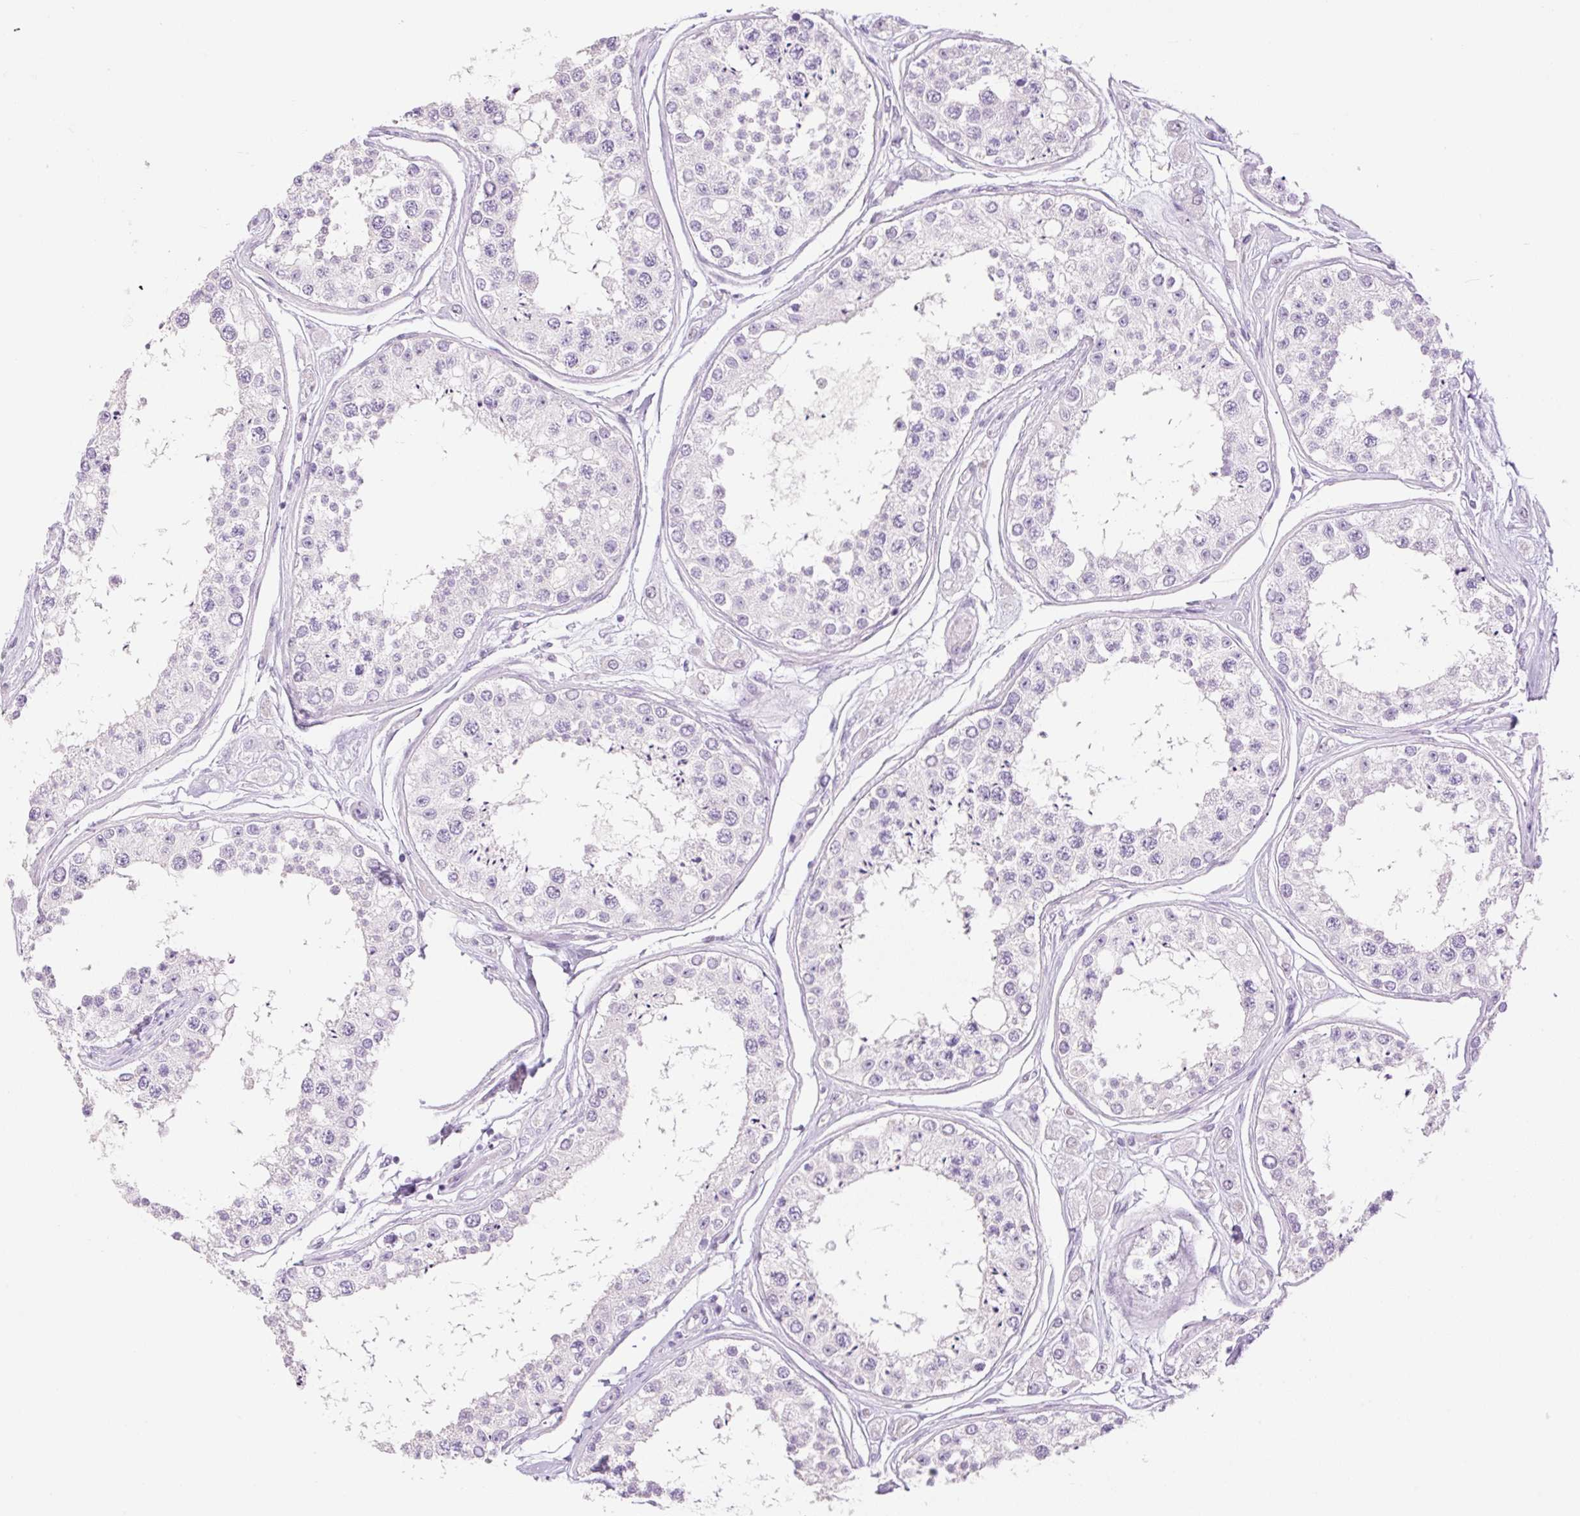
{"staining": {"intensity": "negative", "quantity": "none", "location": "none"}, "tissue": "testis", "cell_type": "Cells in seminiferous ducts", "image_type": "normal", "snomed": [{"axis": "morphology", "description": "Normal tissue, NOS"}, {"axis": "topography", "description": "Testis"}], "caption": "High power microscopy image of an IHC histopathology image of normal testis, revealing no significant staining in cells in seminiferous ducts.", "gene": "SP140L", "patient": {"sex": "male", "age": 25}}